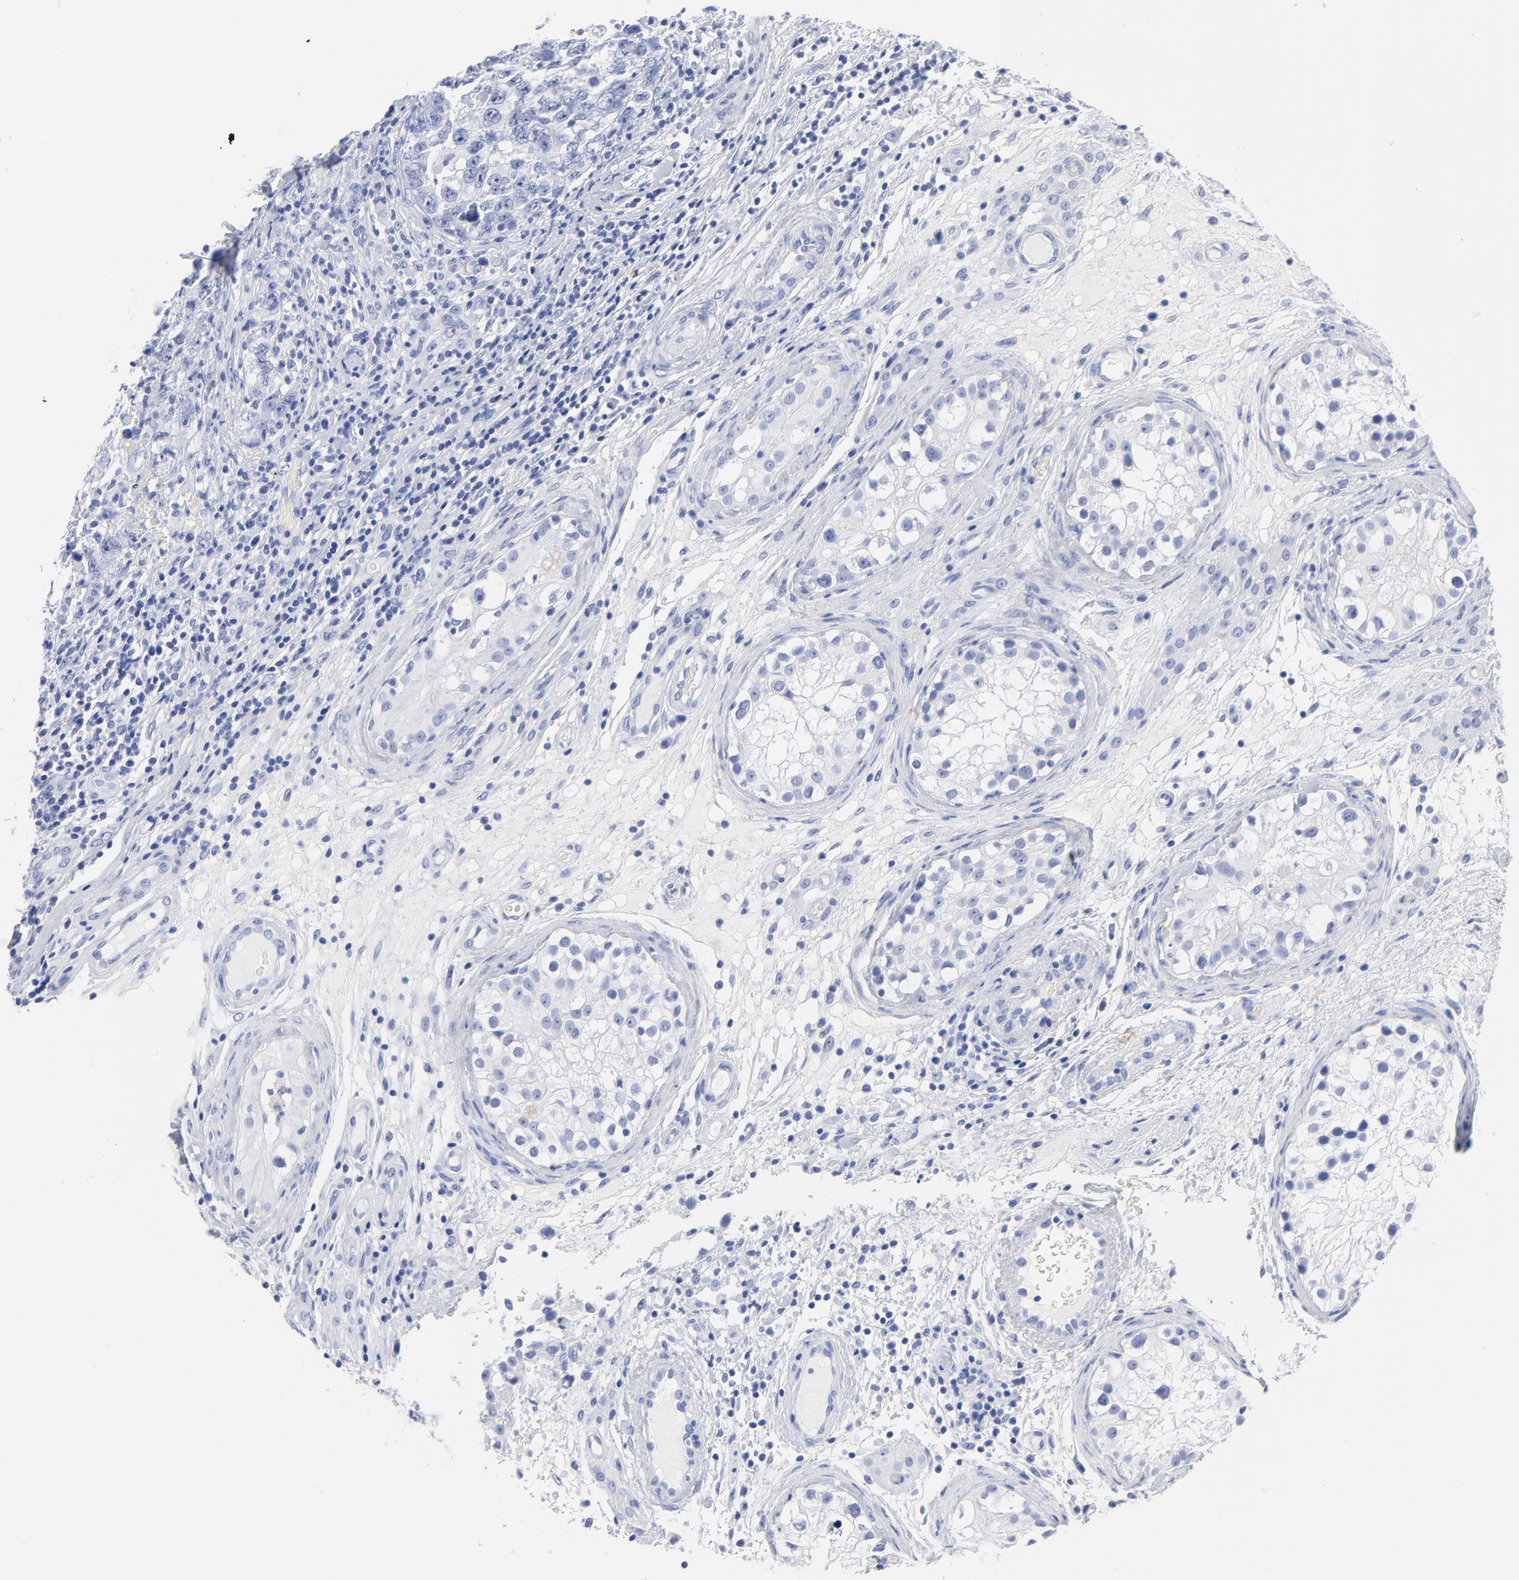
{"staining": {"intensity": "negative", "quantity": "none", "location": "none"}, "tissue": "testis cancer", "cell_type": "Tumor cells", "image_type": "cancer", "snomed": [{"axis": "morphology", "description": "Carcinoma, Embryonal, NOS"}, {"axis": "topography", "description": "Testis"}], "caption": "Histopathology image shows no significant protein expression in tumor cells of embryonal carcinoma (testis).", "gene": "ACY1", "patient": {"sex": "male", "age": 31}}